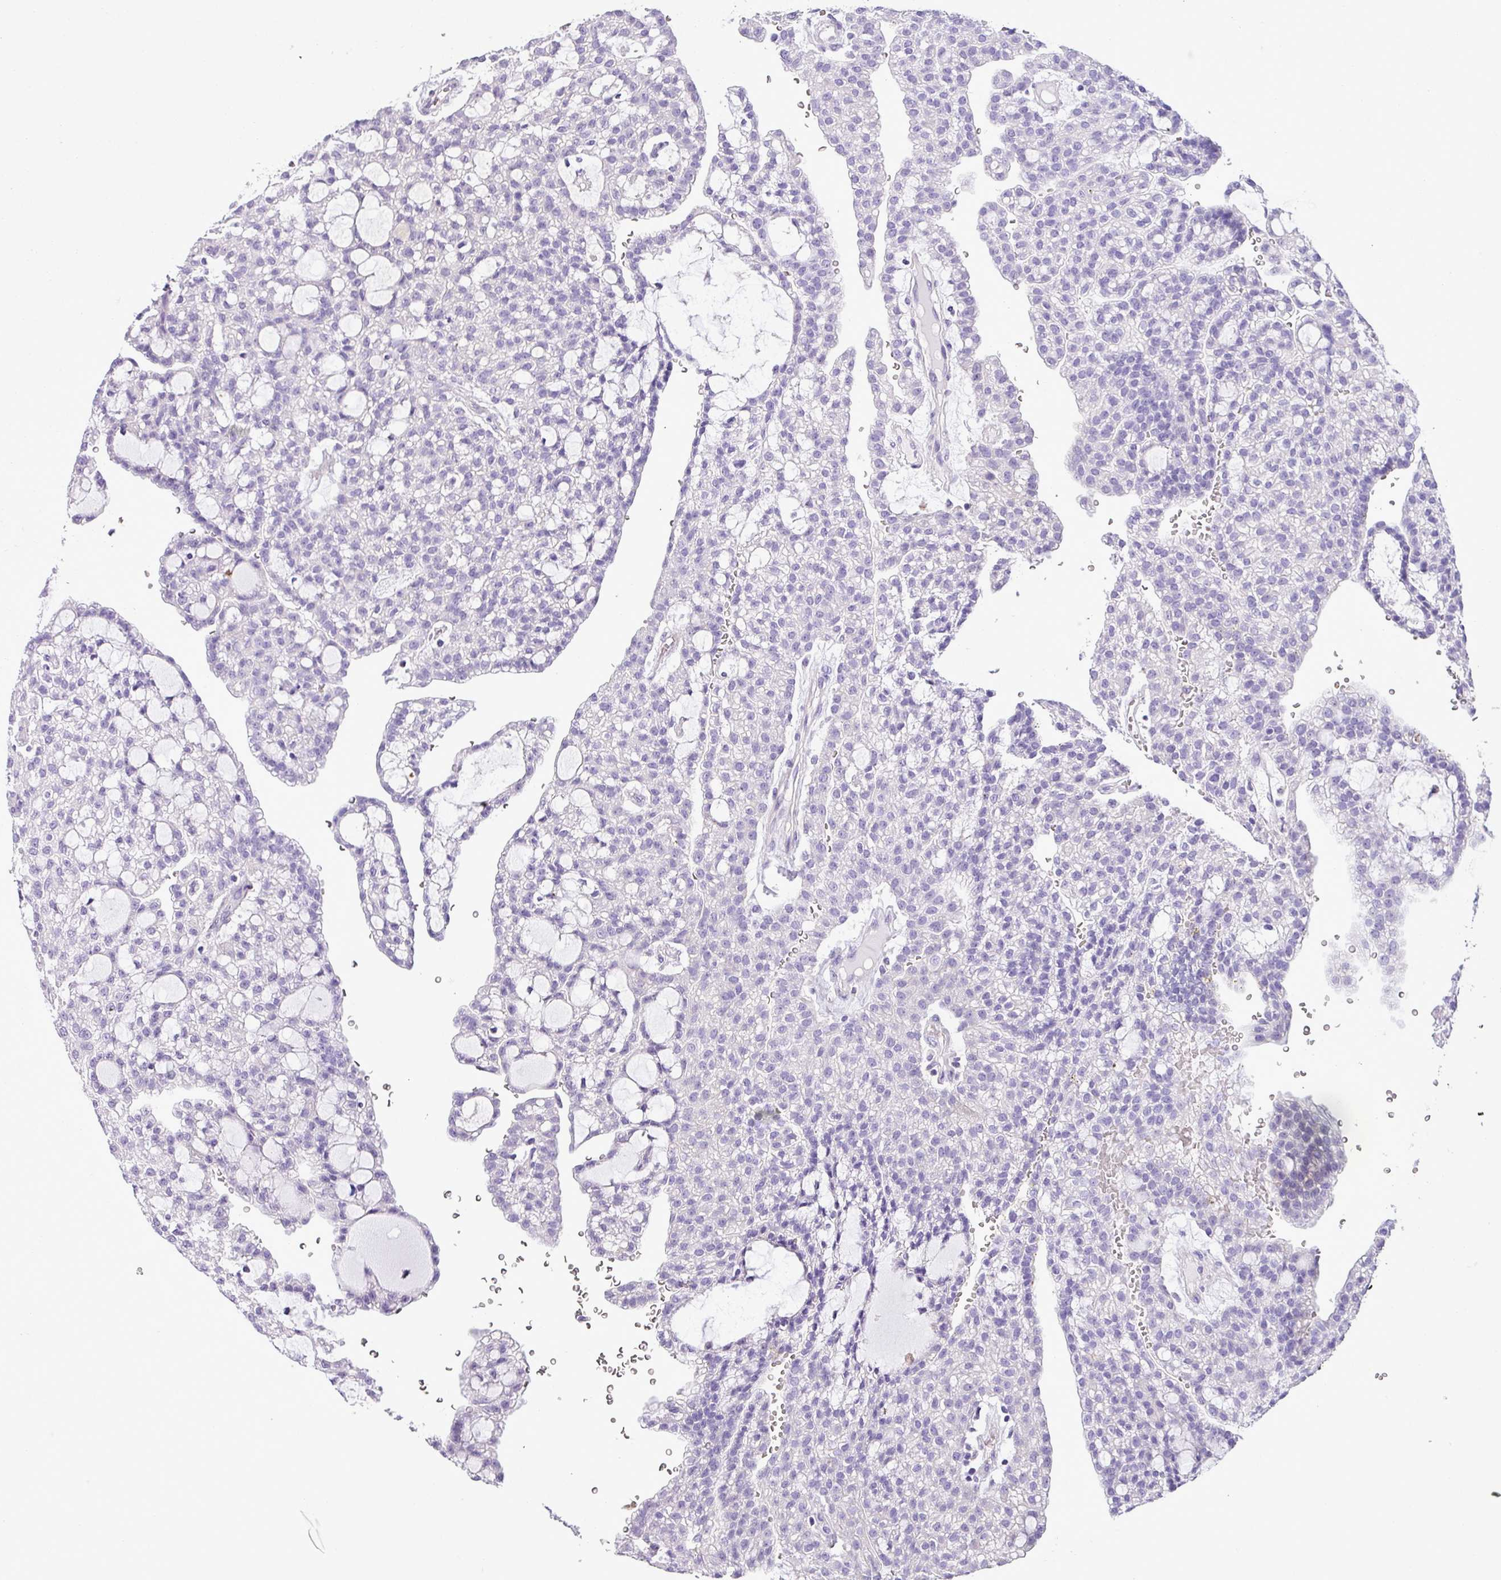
{"staining": {"intensity": "negative", "quantity": "none", "location": "none"}, "tissue": "renal cancer", "cell_type": "Tumor cells", "image_type": "cancer", "snomed": [{"axis": "morphology", "description": "Adenocarcinoma, NOS"}, {"axis": "topography", "description": "Kidney"}], "caption": "Adenocarcinoma (renal) was stained to show a protein in brown. There is no significant positivity in tumor cells.", "gene": "ZNF334", "patient": {"sex": "male", "age": 63}}